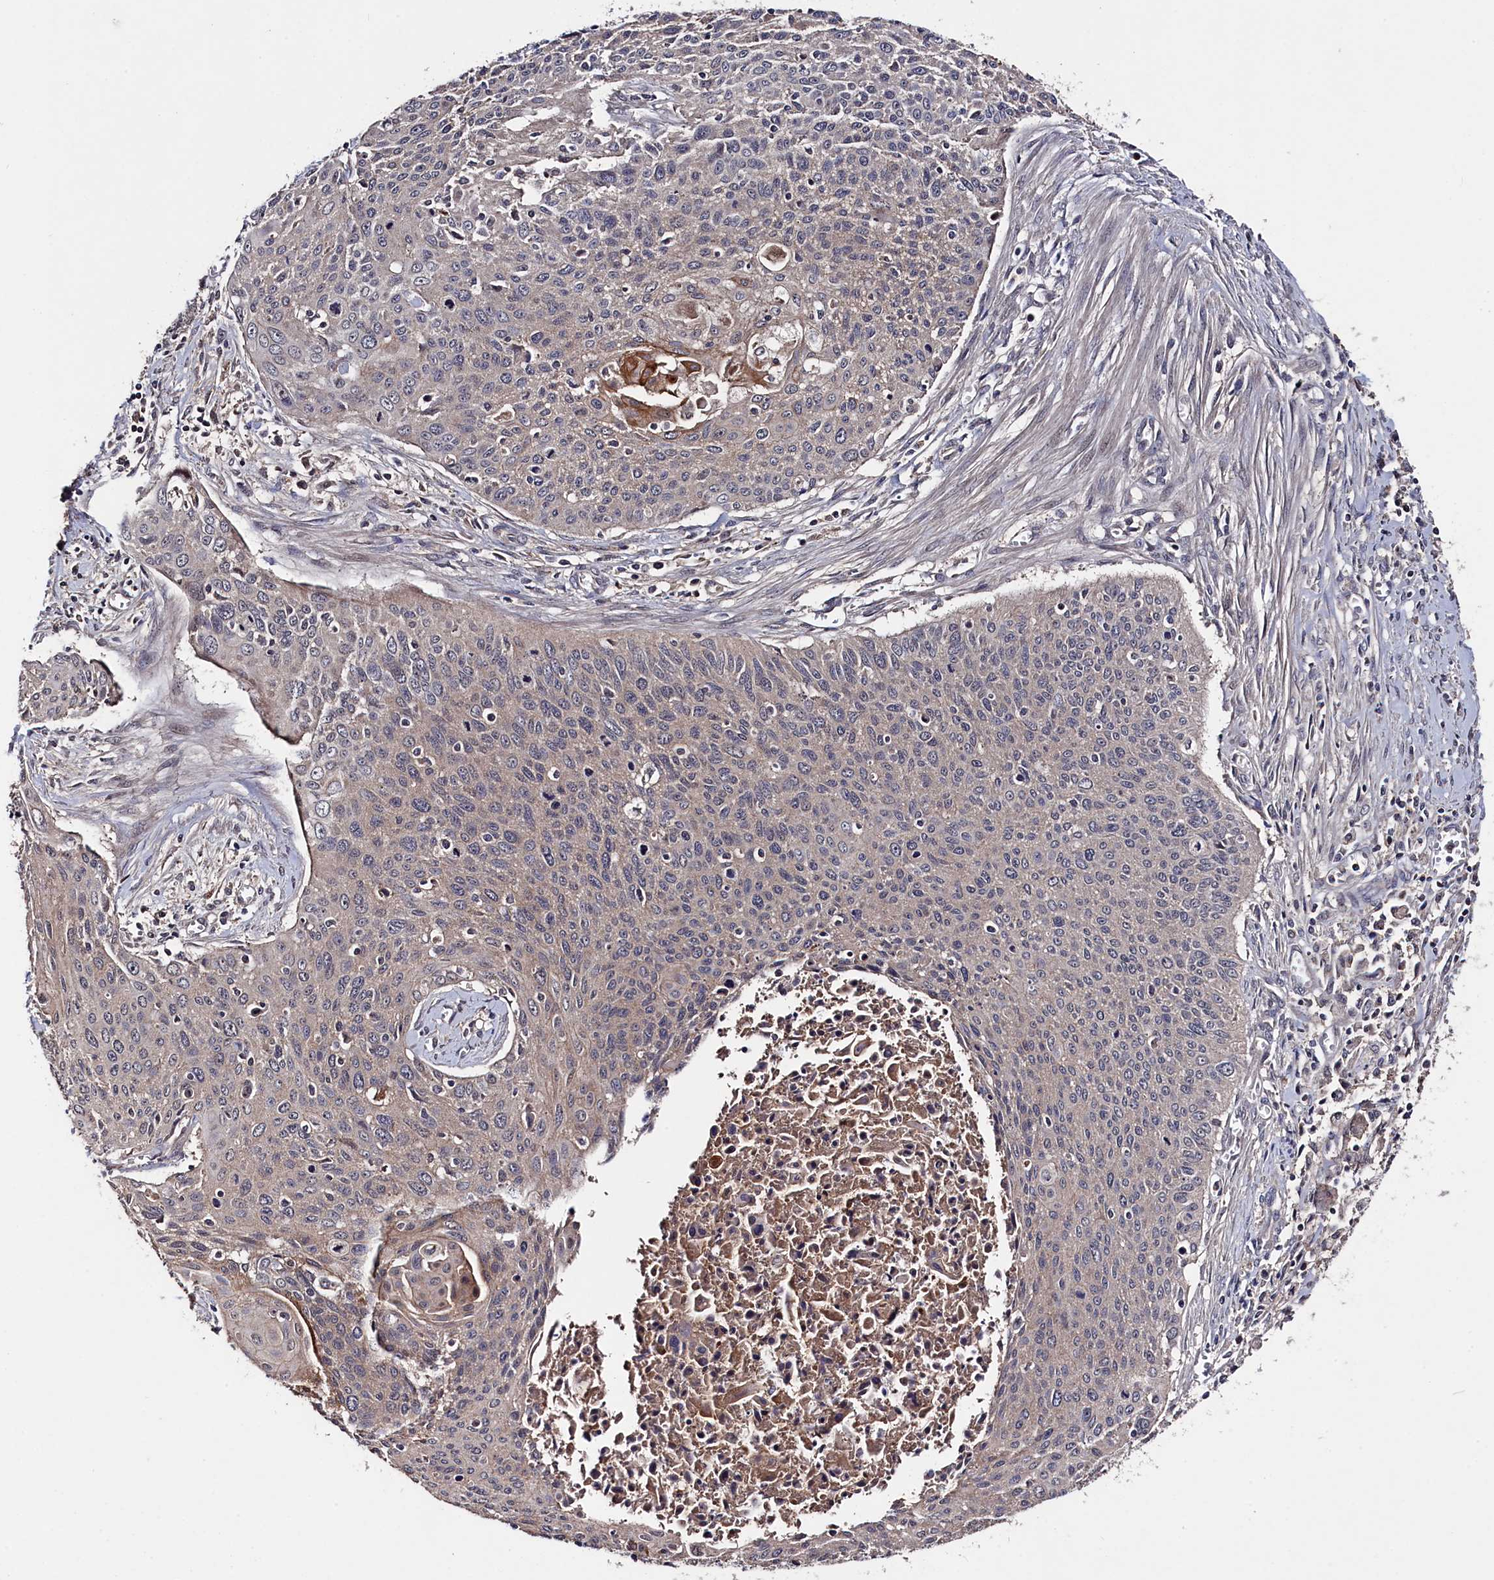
{"staining": {"intensity": "weak", "quantity": "<25%", "location": "cytoplasmic/membranous"}, "tissue": "cervical cancer", "cell_type": "Tumor cells", "image_type": "cancer", "snomed": [{"axis": "morphology", "description": "Squamous cell carcinoma, NOS"}, {"axis": "topography", "description": "Cervix"}], "caption": "Immunohistochemistry (IHC) image of neoplastic tissue: cervical squamous cell carcinoma stained with DAB reveals no significant protein staining in tumor cells.", "gene": "TMC5", "patient": {"sex": "female", "age": 55}}